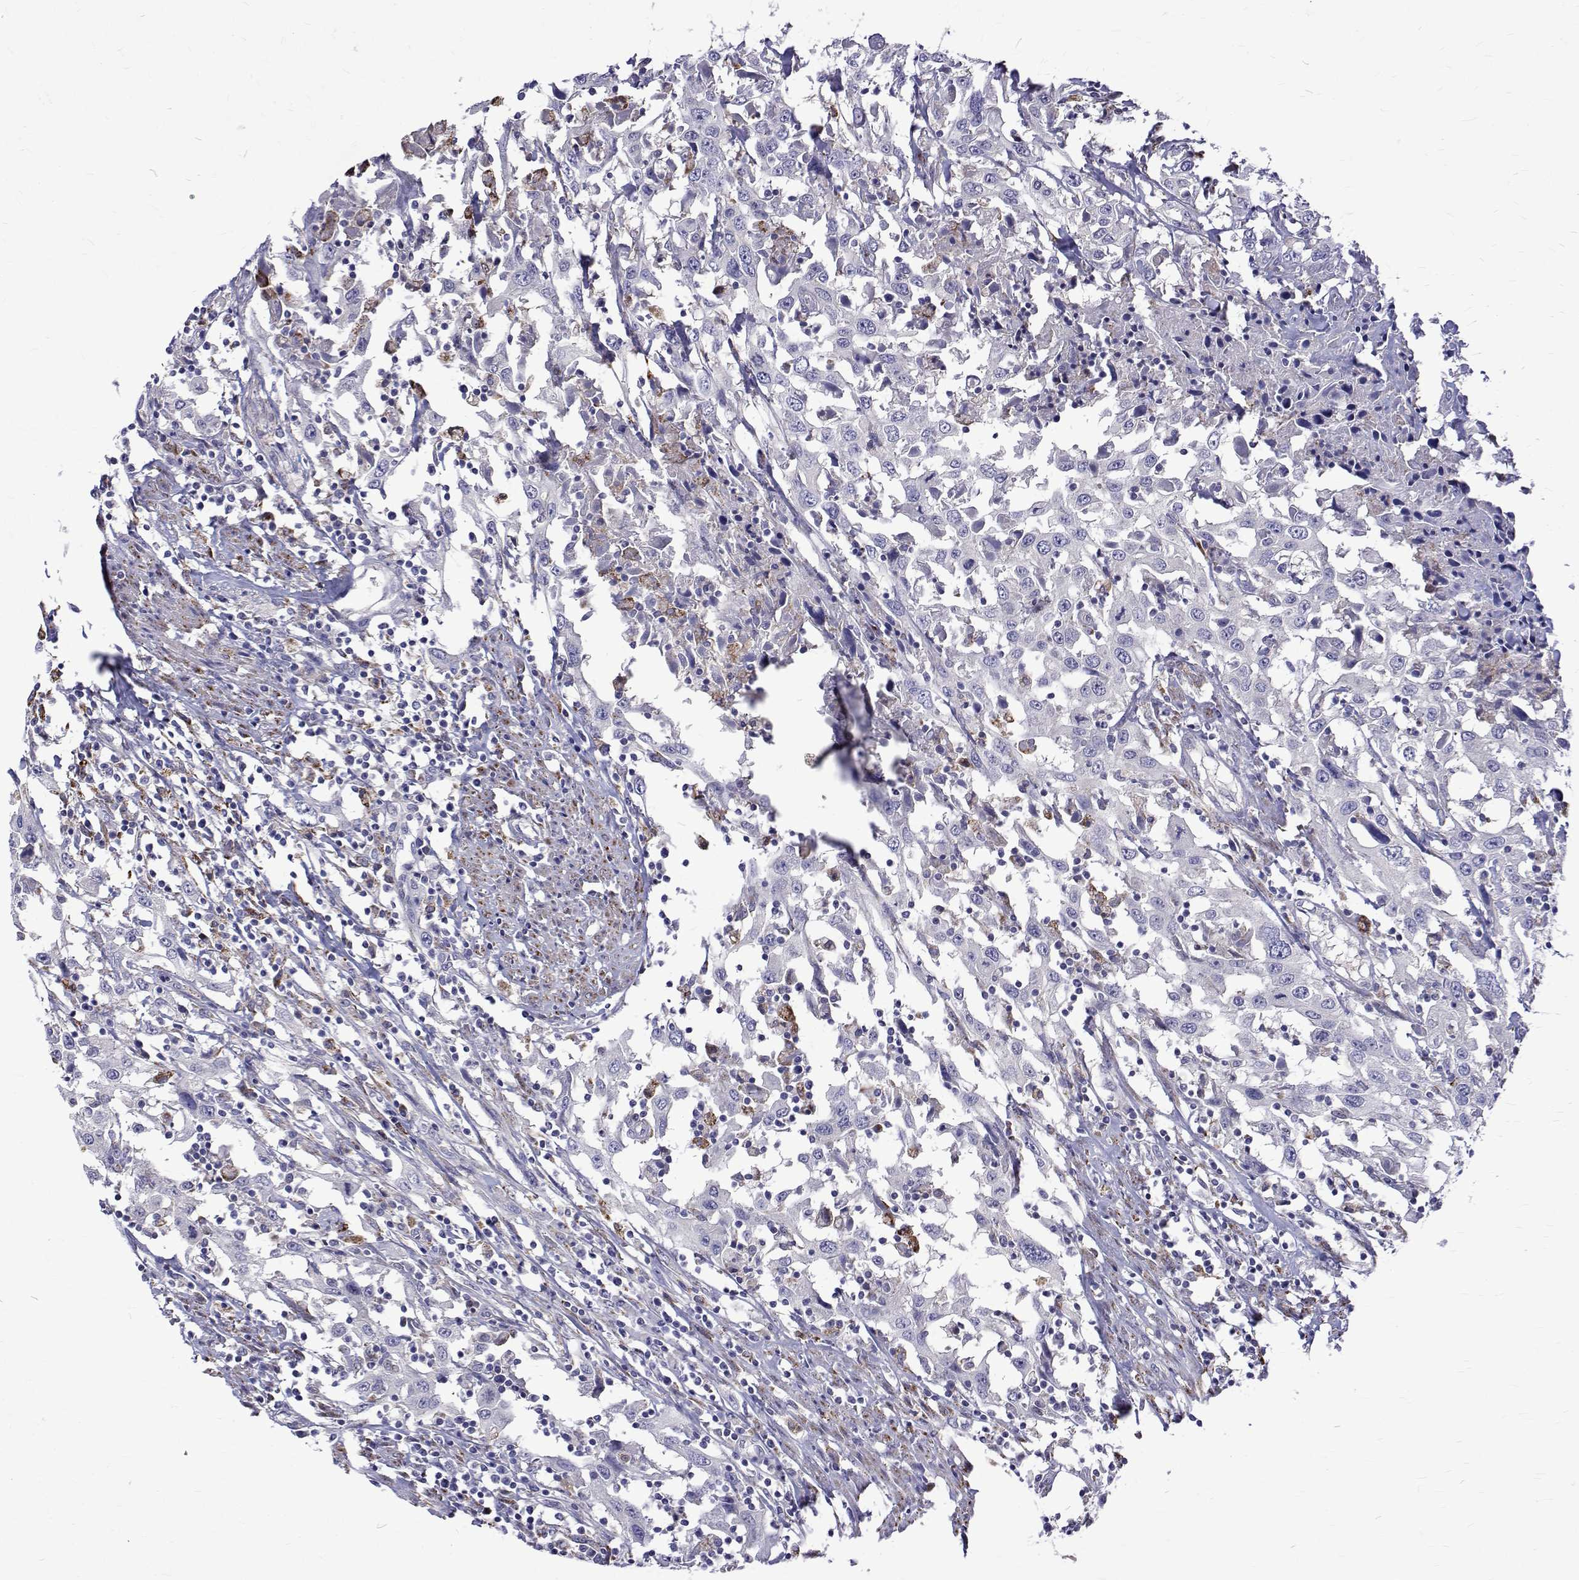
{"staining": {"intensity": "negative", "quantity": "none", "location": "none"}, "tissue": "urothelial cancer", "cell_type": "Tumor cells", "image_type": "cancer", "snomed": [{"axis": "morphology", "description": "Urothelial carcinoma, High grade"}, {"axis": "topography", "description": "Urinary bladder"}], "caption": "DAB immunohistochemical staining of urothelial cancer demonstrates no significant expression in tumor cells. Brightfield microscopy of immunohistochemistry stained with DAB (3,3'-diaminobenzidine) (brown) and hematoxylin (blue), captured at high magnification.", "gene": "PADI1", "patient": {"sex": "male", "age": 61}}